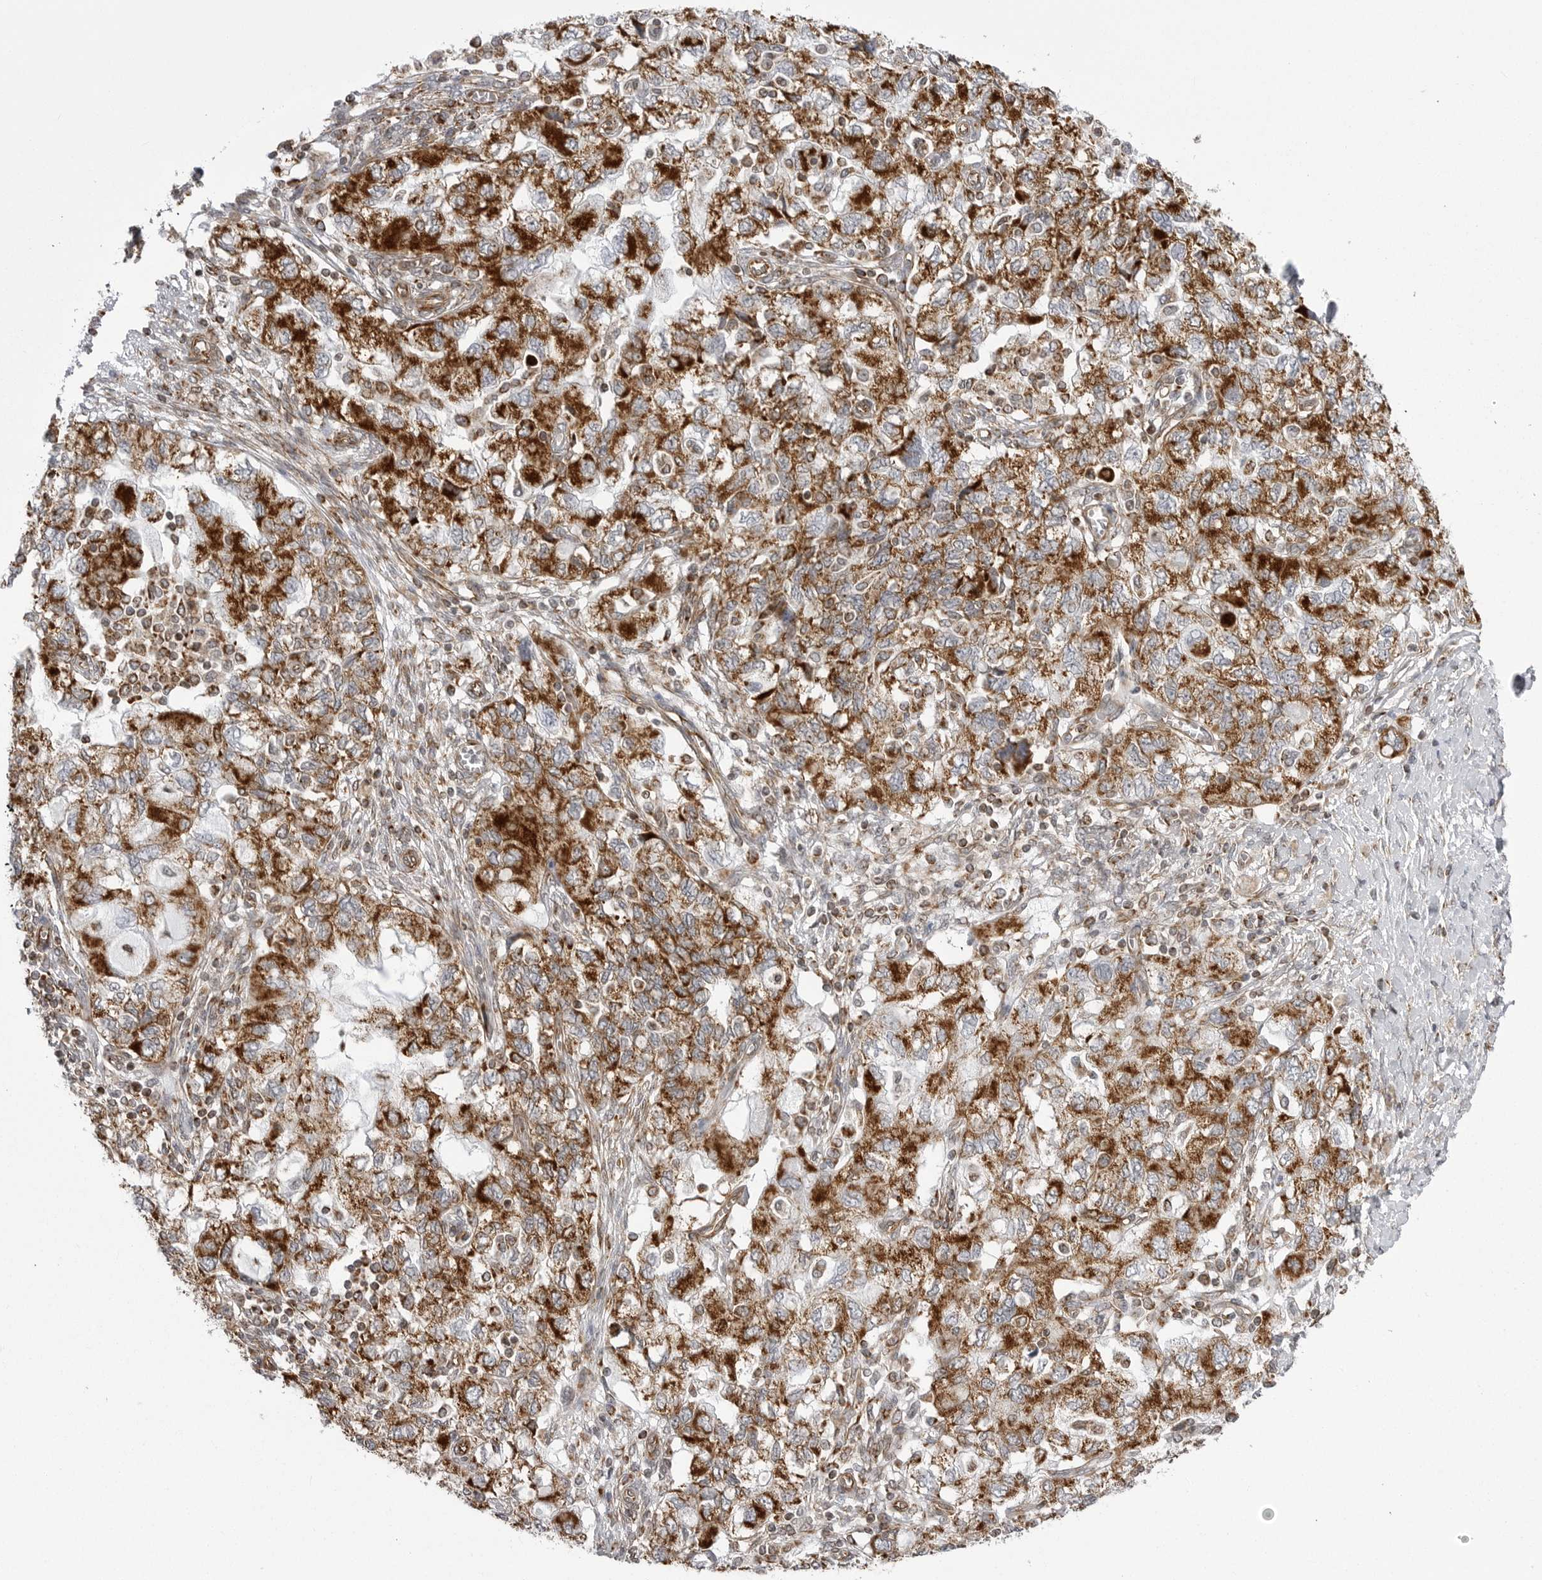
{"staining": {"intensity": "strong", "quantity": ">75%", "location": "cytoplasmic/membranous"}, "tissue": "ovarian cancer", "cell_type": "Tumor cells", "image_type": "cancer", "snomed": [{"axis": "morphology", "description": "Carcinoma, NOS"}, {"axis": "morphology", "description": "Cystadenocarcinoma, serous, NOS"}, {"axis": "topography", "description": "Ovary"}], "caption": "IHC photomicrograph of ovarian cancer (carcinoma) stained for a protein (brown), which exhibits high levels of strong cytoplasmic/membranous staining in approximately >75% of tumor cells.", "gene": "FH", "patient": {"sex": "female", "age": 69}}